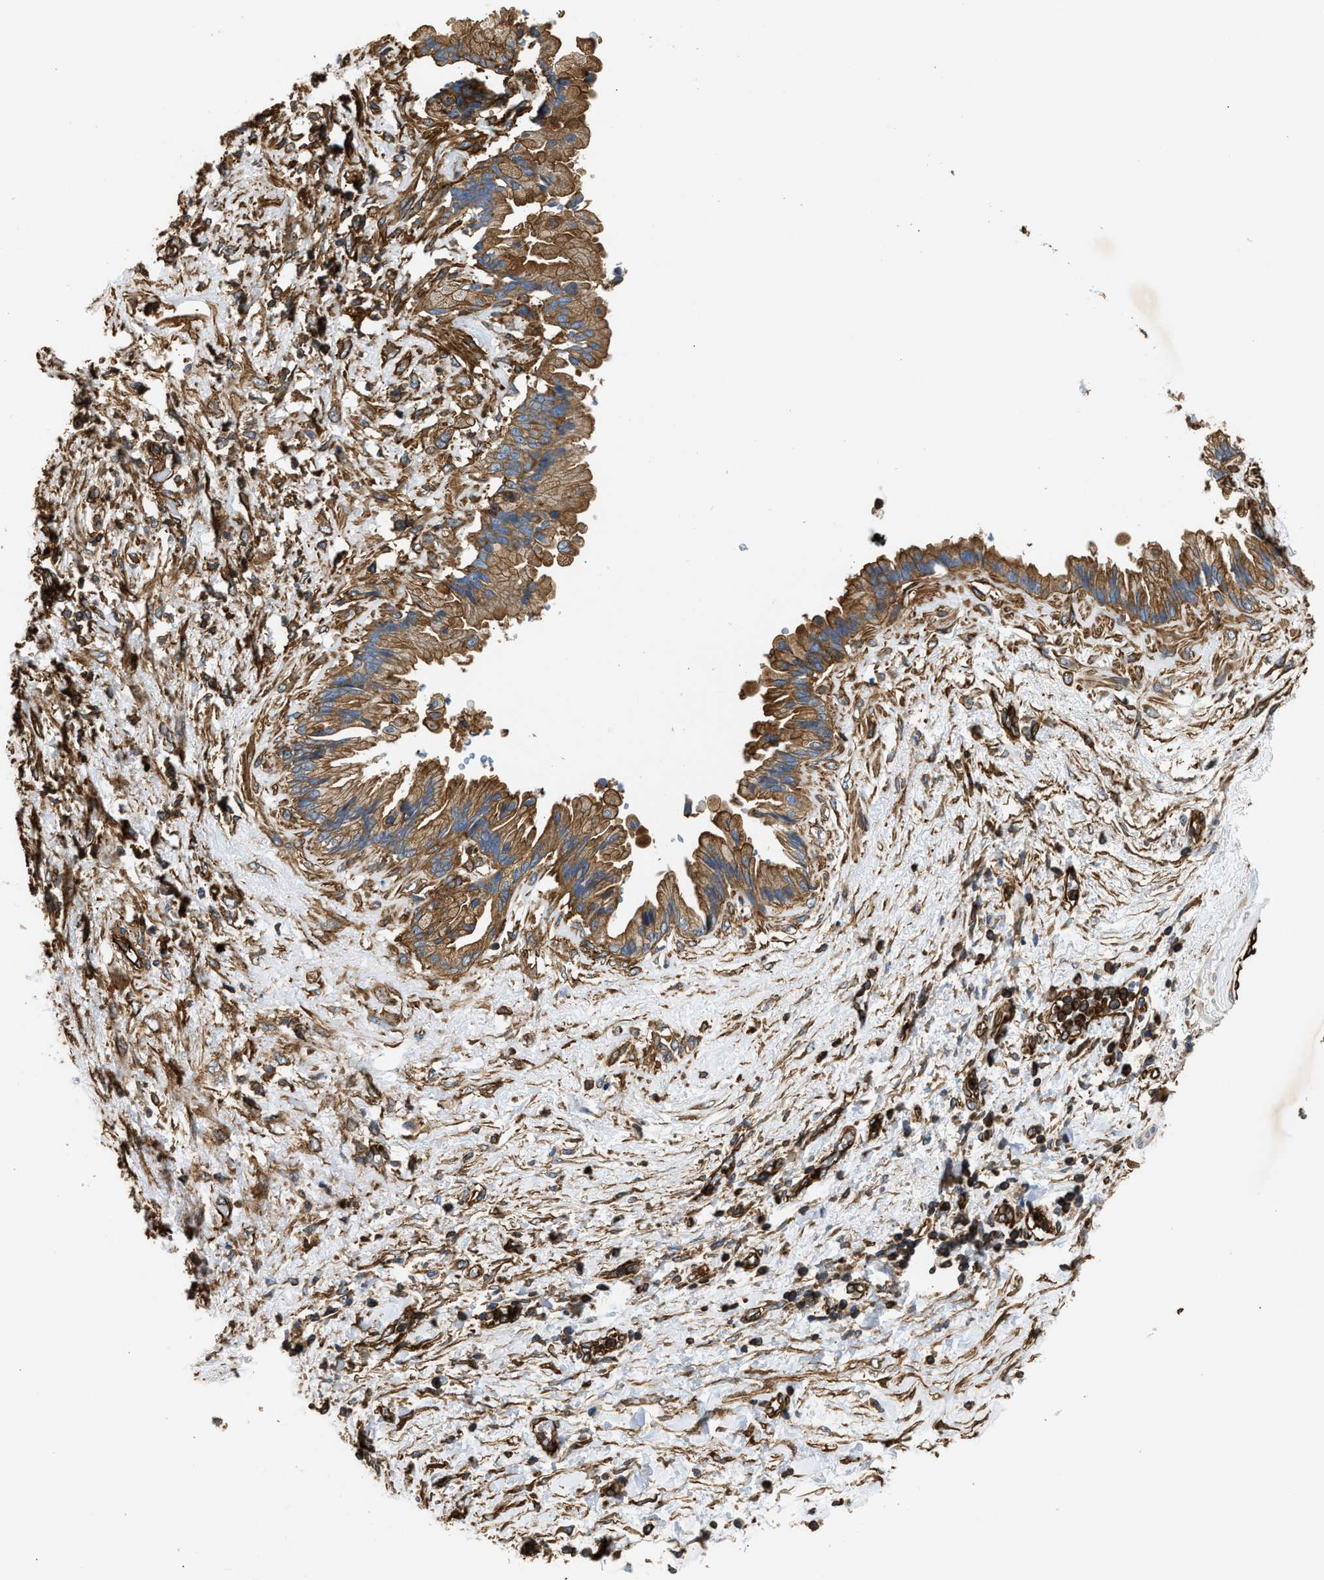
{"staining": {"intensity": "moderate", "quantity": ">75%", "location": "cytoplasmic/membranous"}, "tissue": "pancreatic cancer", "cell_type": "Tumor cells", "image_type": "cancer", "snomed": [{"axis": "morphology", "description": "Adenocarcinoma, NOS"}, {"axis": "topography", "description": "Pancreas"}], "caption": "Pancreatic adenocarcinoma was stained to show a protein in brown. There is medium levels of moderate cytoplasmic/membranous expression in approximately >75% of tumor cells. The protein of interest is shown in brown color, while the nuclei are stained blue.", "gene": "SAMD9L", "patient": {"sex": "female", "age": 60}}